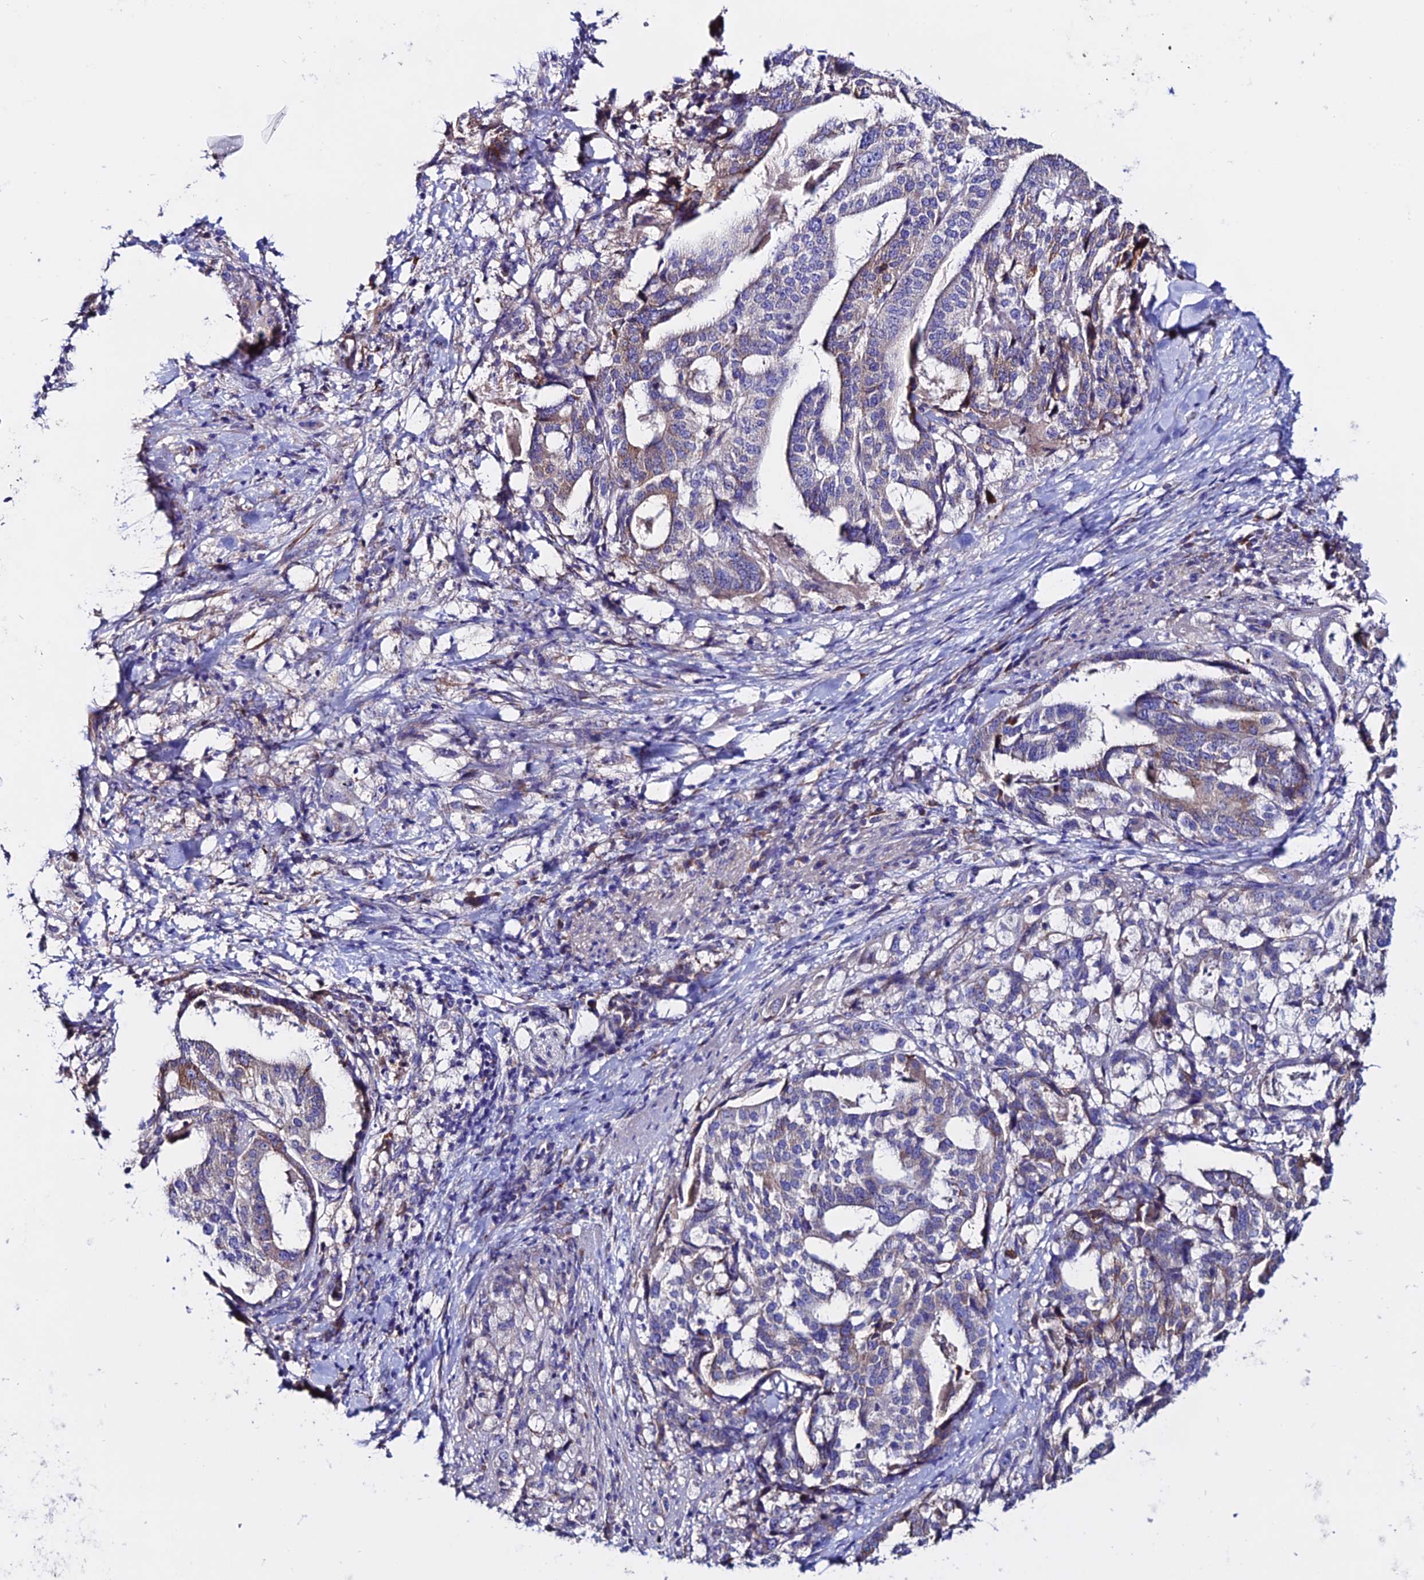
{"staining": {"intensity": "weak", "quantity": "25%-75%", "location": "cytoplasmic/membranous"}, "tissue": "stomach cancer", "cell_type": "Tumor cells", "image_type": "cancer", "snomed": [{"axis": "morphology", "description": "Adenocarcinoma, NOS"}, {"axis": "topography", "description": "Stomach"}], "caption": "Weak cytoplasmic/membranous positivity for a protein is present in about 25%-75% of tumor cells of adenocarcinoma (stomach) using IHC.", "gene": "OR51Q1", "patient": {"sex": "male", "age": 48}}